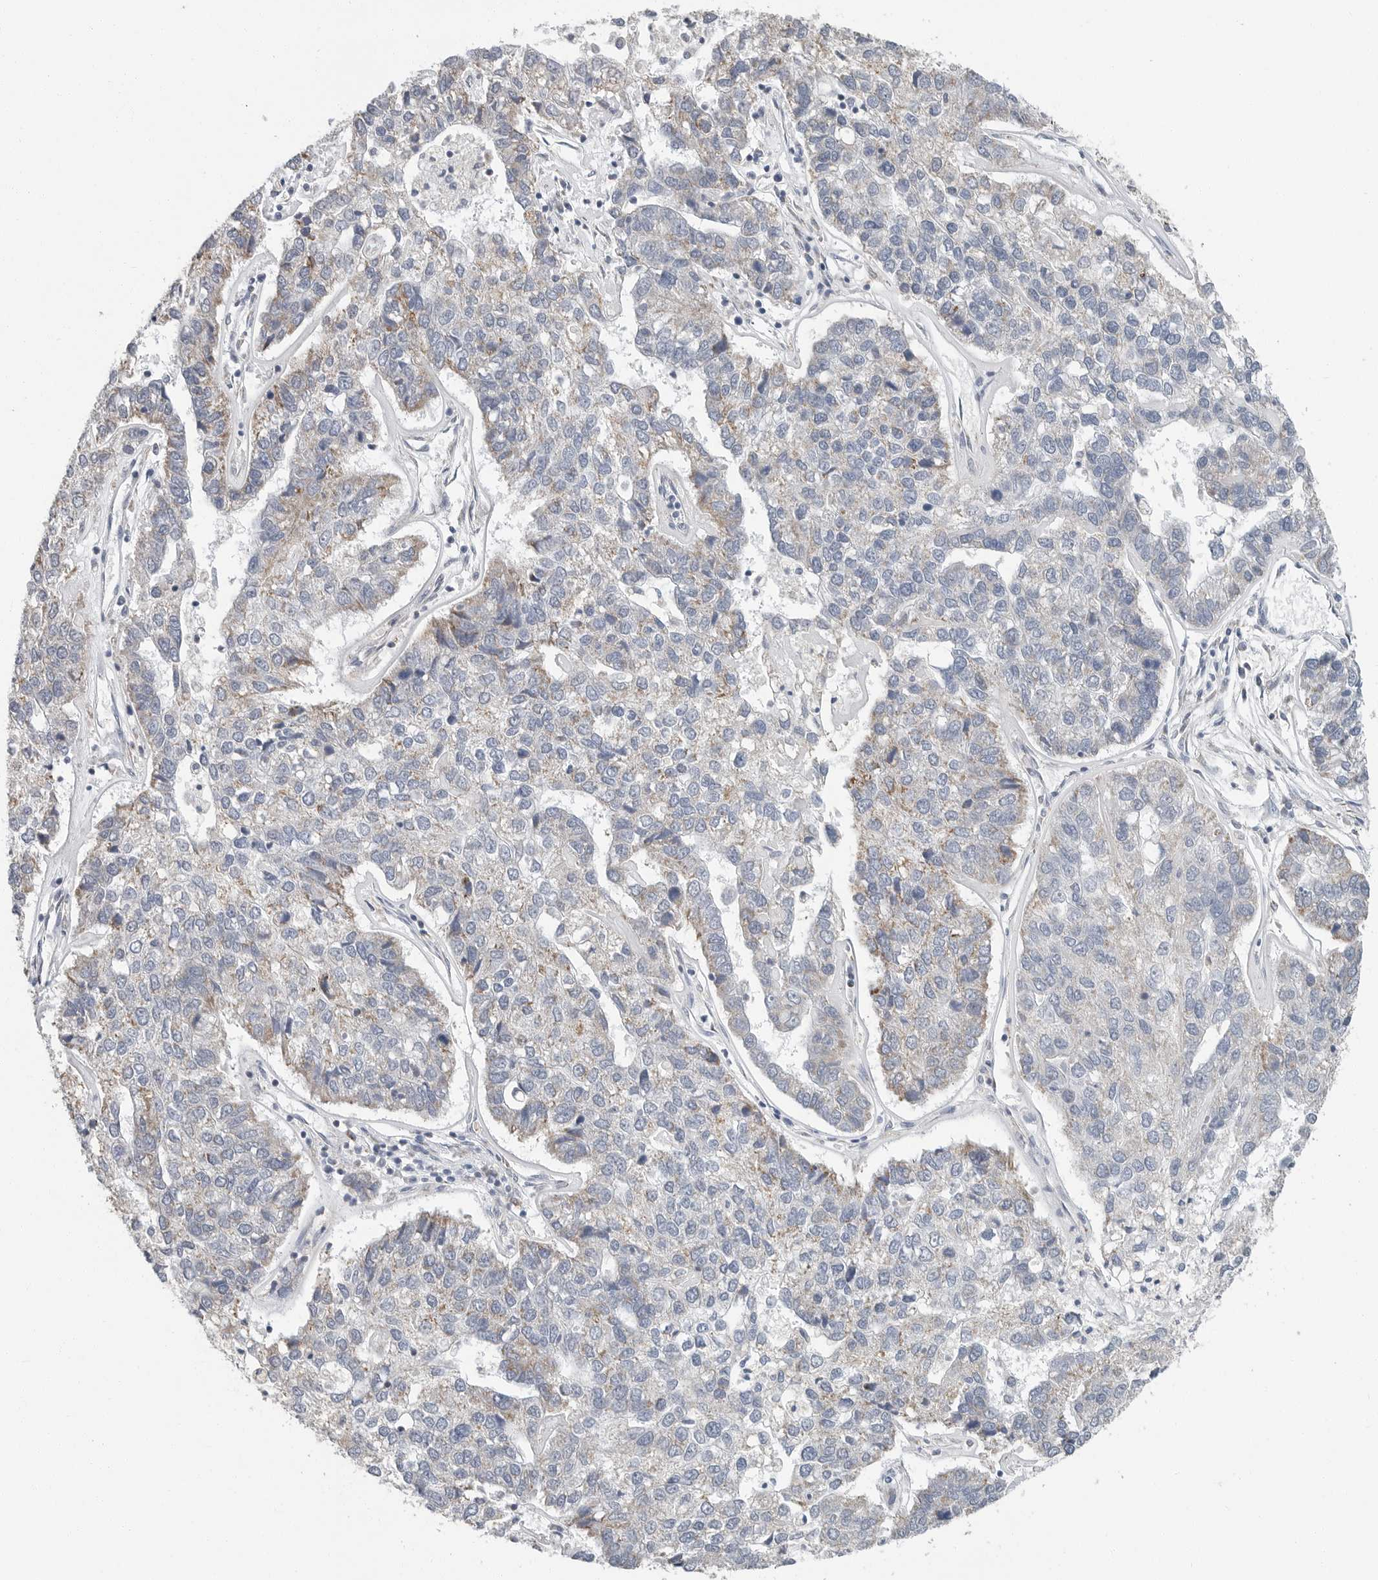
{"staining": {"intensity": "negative", "quantity": "none", "location": "none"}, "tissue": "pancreatic cancer", "cell_type": "Tumor cells", "image_type": "cancer", "snomed": [{"axis": "morphology", "description": "Adenocarcinoma, NOS"}, {"axis": "topography", "description": "Pancreas"}], "caption": "Immunohistochemistry image of human pancreatic cancer (adenocarcinoma) stained for a protein (brown), which demonstrates no positivity in tumor cells.", "gene": "PLN", "patient": {"sex": "female", "age": 61}}